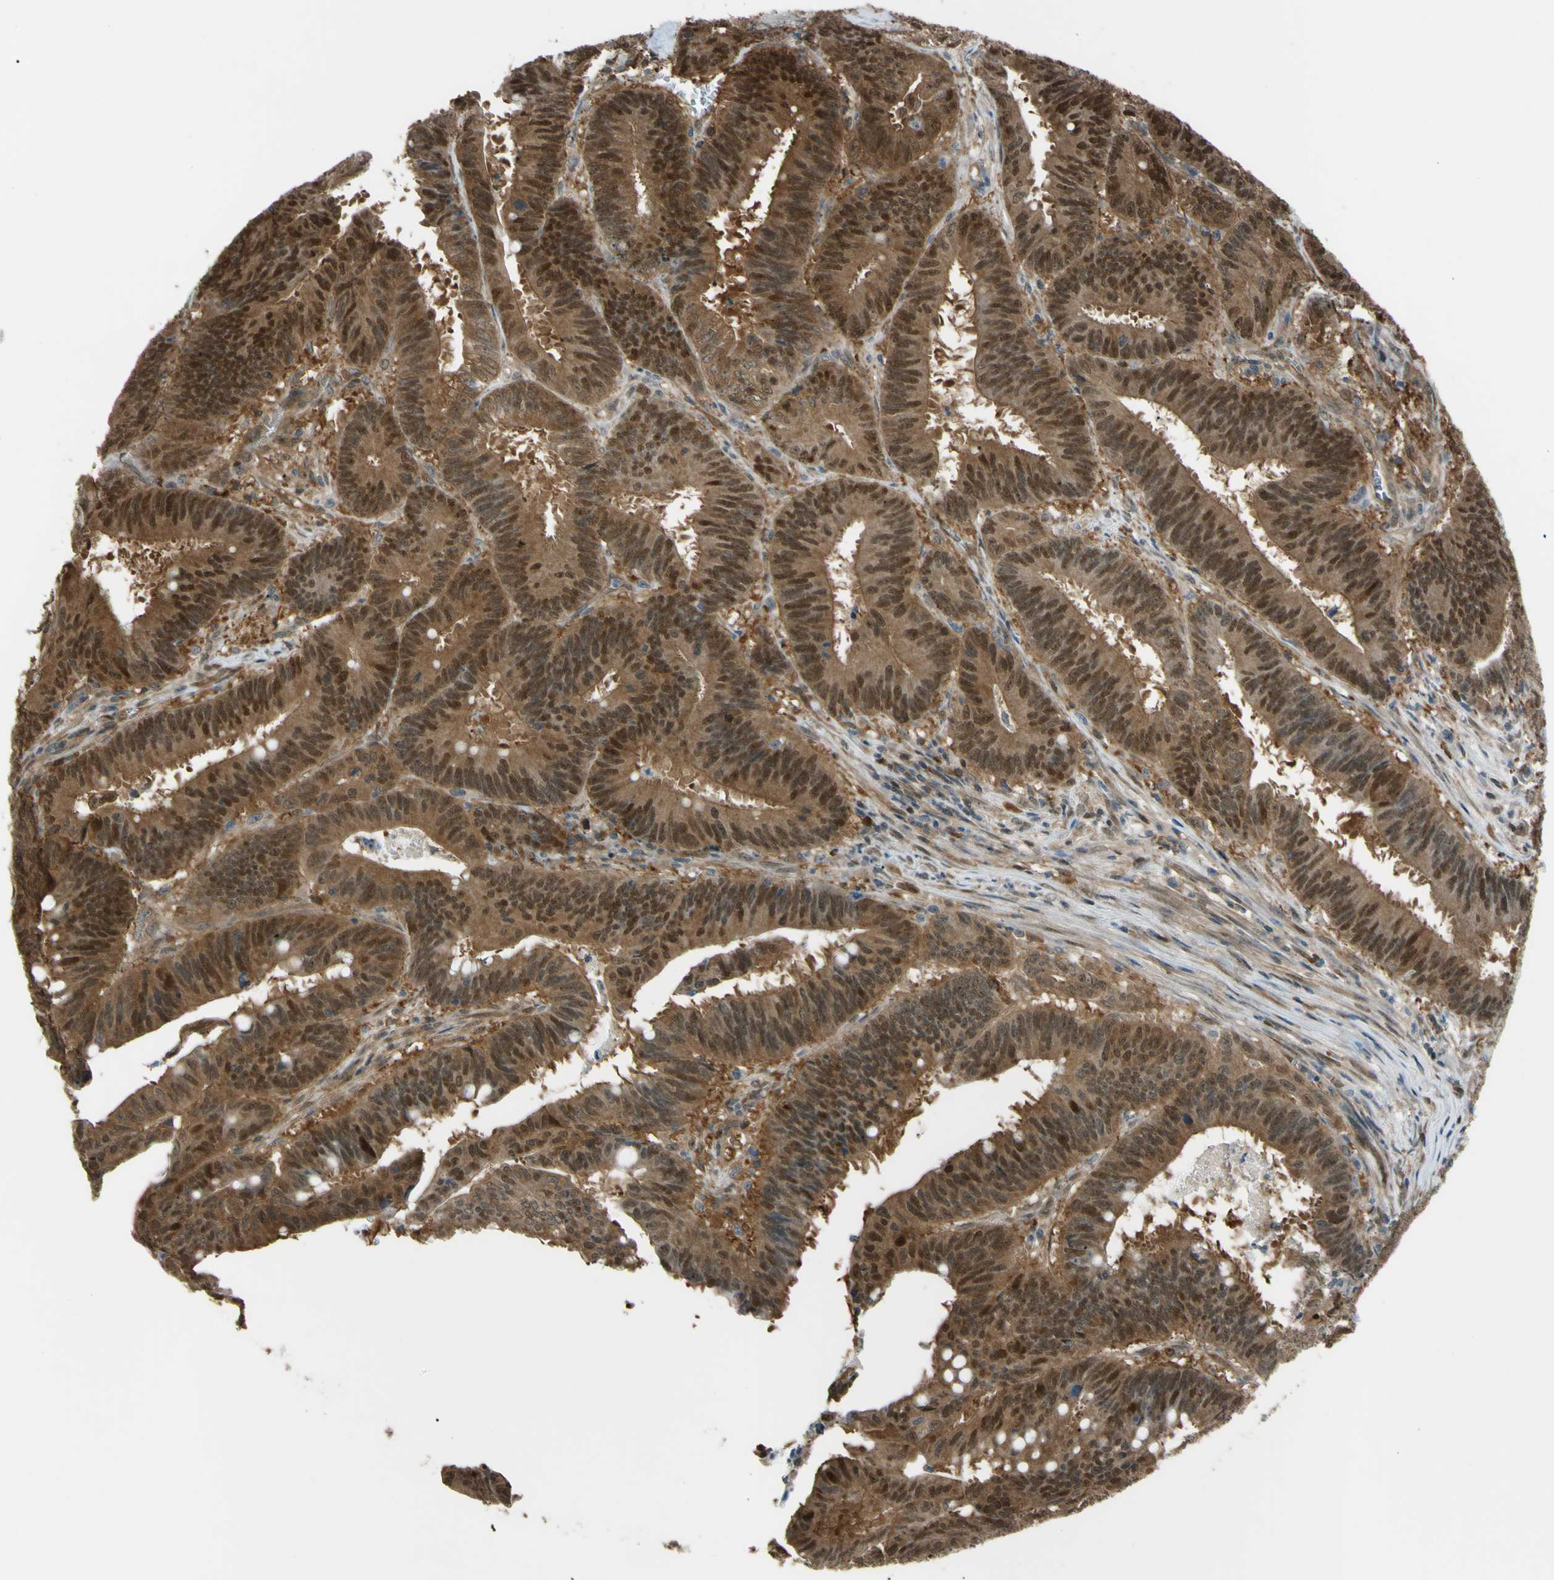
{"staining": {"intensity": "strong", "quantity": ">75%", "location": "cytoplasmic/membranous,nuclear"}, "tissue": "colorectal cancer", "cell_type": "Tumor cells", "image_type": "cancer", "snomed": [{"axis": "morphology", "description": "Adenocarcinoma, NOS"}, {"axis": "topography", "description": "Colon"}], "caption": "Immunohistochemistry (IHC) histopathology image of neoplastic tissue: colorectal adenocarcinoma stained using immunohistochemistry (IHC) reveals high levels of strong protein expression localized specifically in the cytoplasmic/membranous and nuclear of tumor cells, appearing as a cytoplasmic/membranous and nuclear brown color.", "gene": "YWHAQ", "patient": {"sex": "male", "age": 45}}